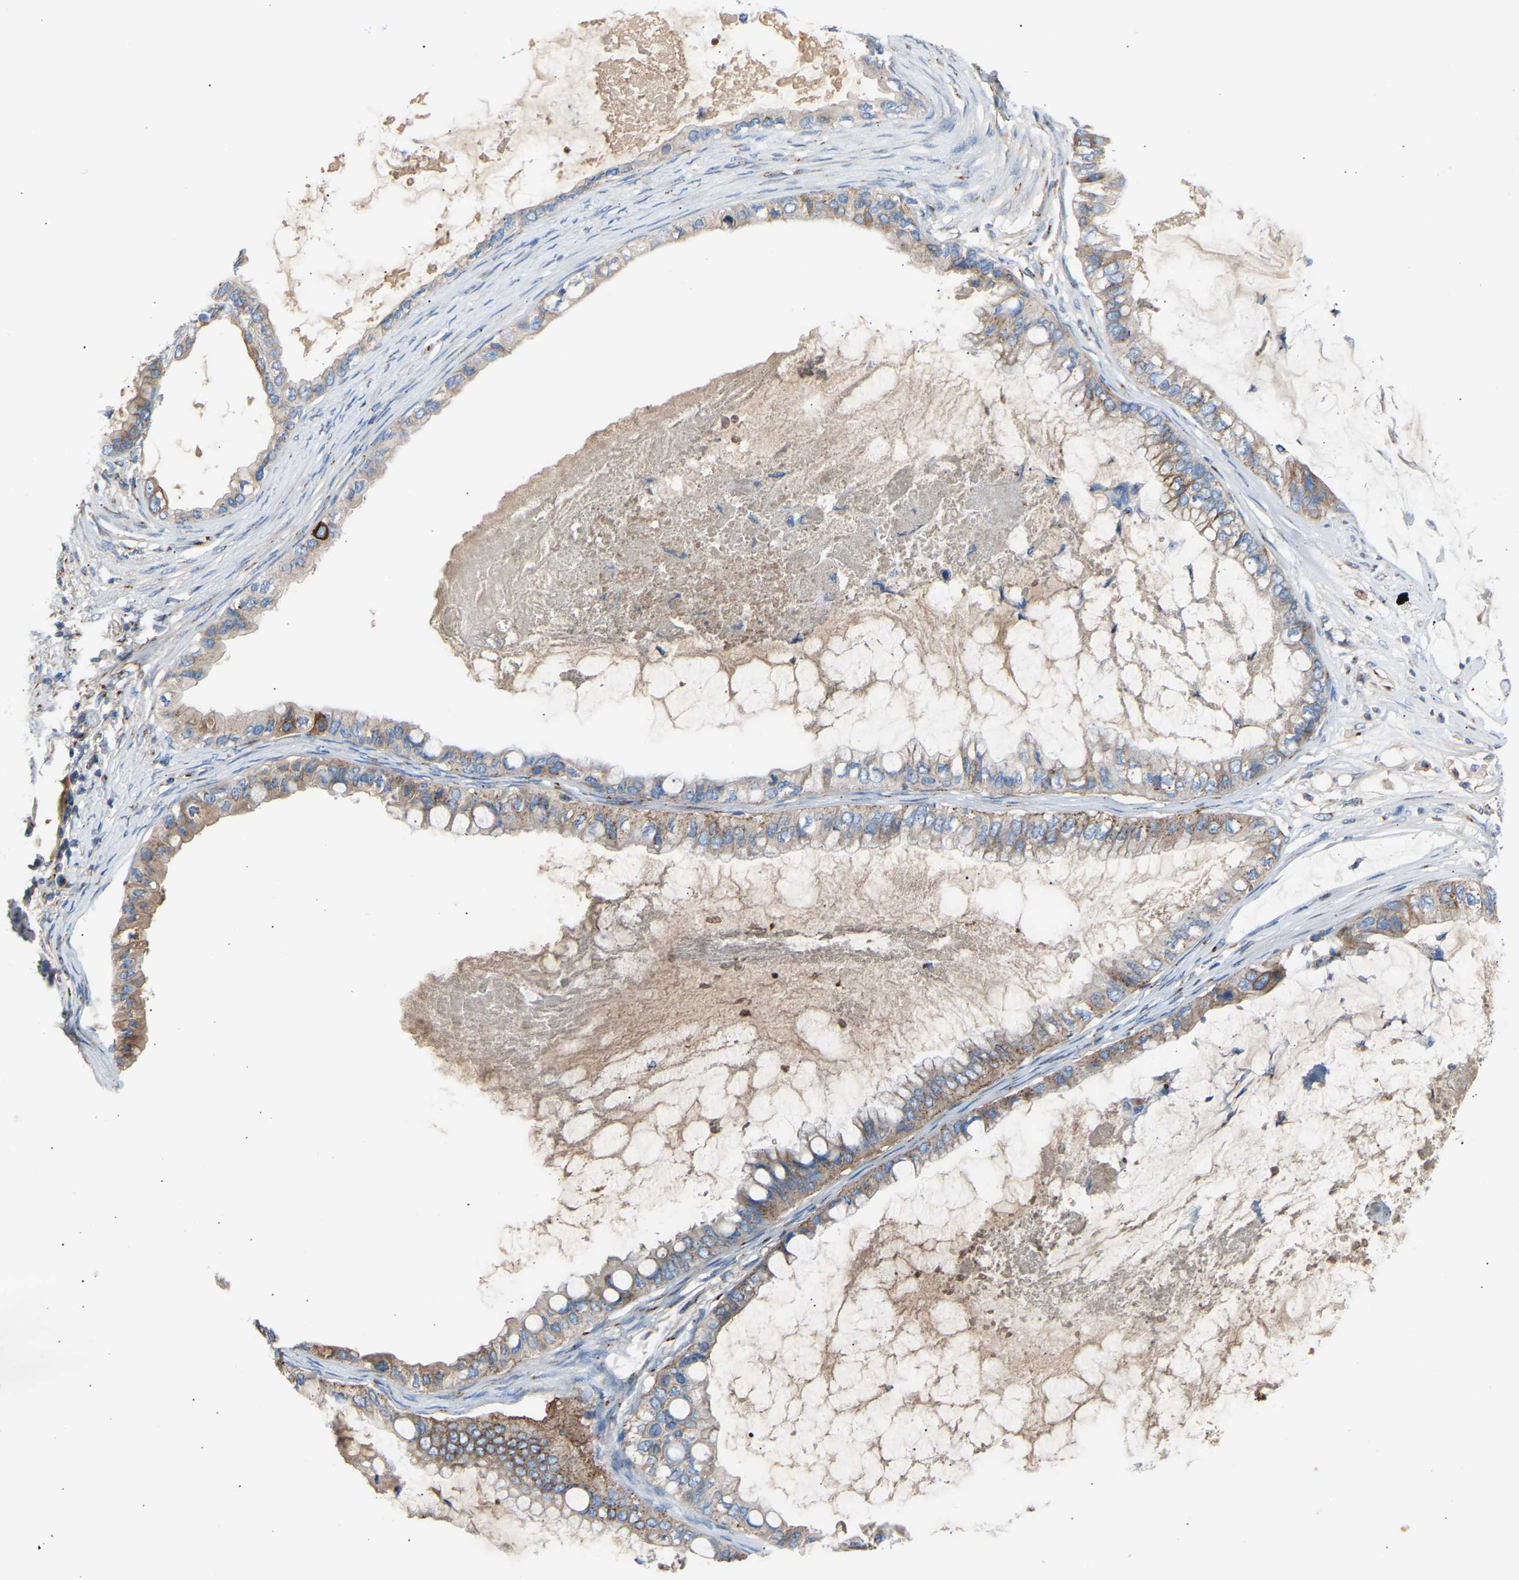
{"staining": {"intensity": "weak", "quantity": ">75%", "location": "cytoplasmic/membranous"}, "tissue": "ovarian cancer", "cell_type": "Tumor cells", "image_type": "cancer", "snomed": [{"axis": "morphology", "description": "Cystadenocarcinoma, mucinous, NOS"}, {"axis": "topography", "description": "Ovary"}], "caption": "A histopathology image showing weak cytoplasmic/membranous positivity in about >75% of tumor cells in ovarian mucinous cystadenocarcinoma, as visualized by brown immunohistochemical staining.", "gene": "CYREN", "patient": {"sex": "female", "age": 80}}